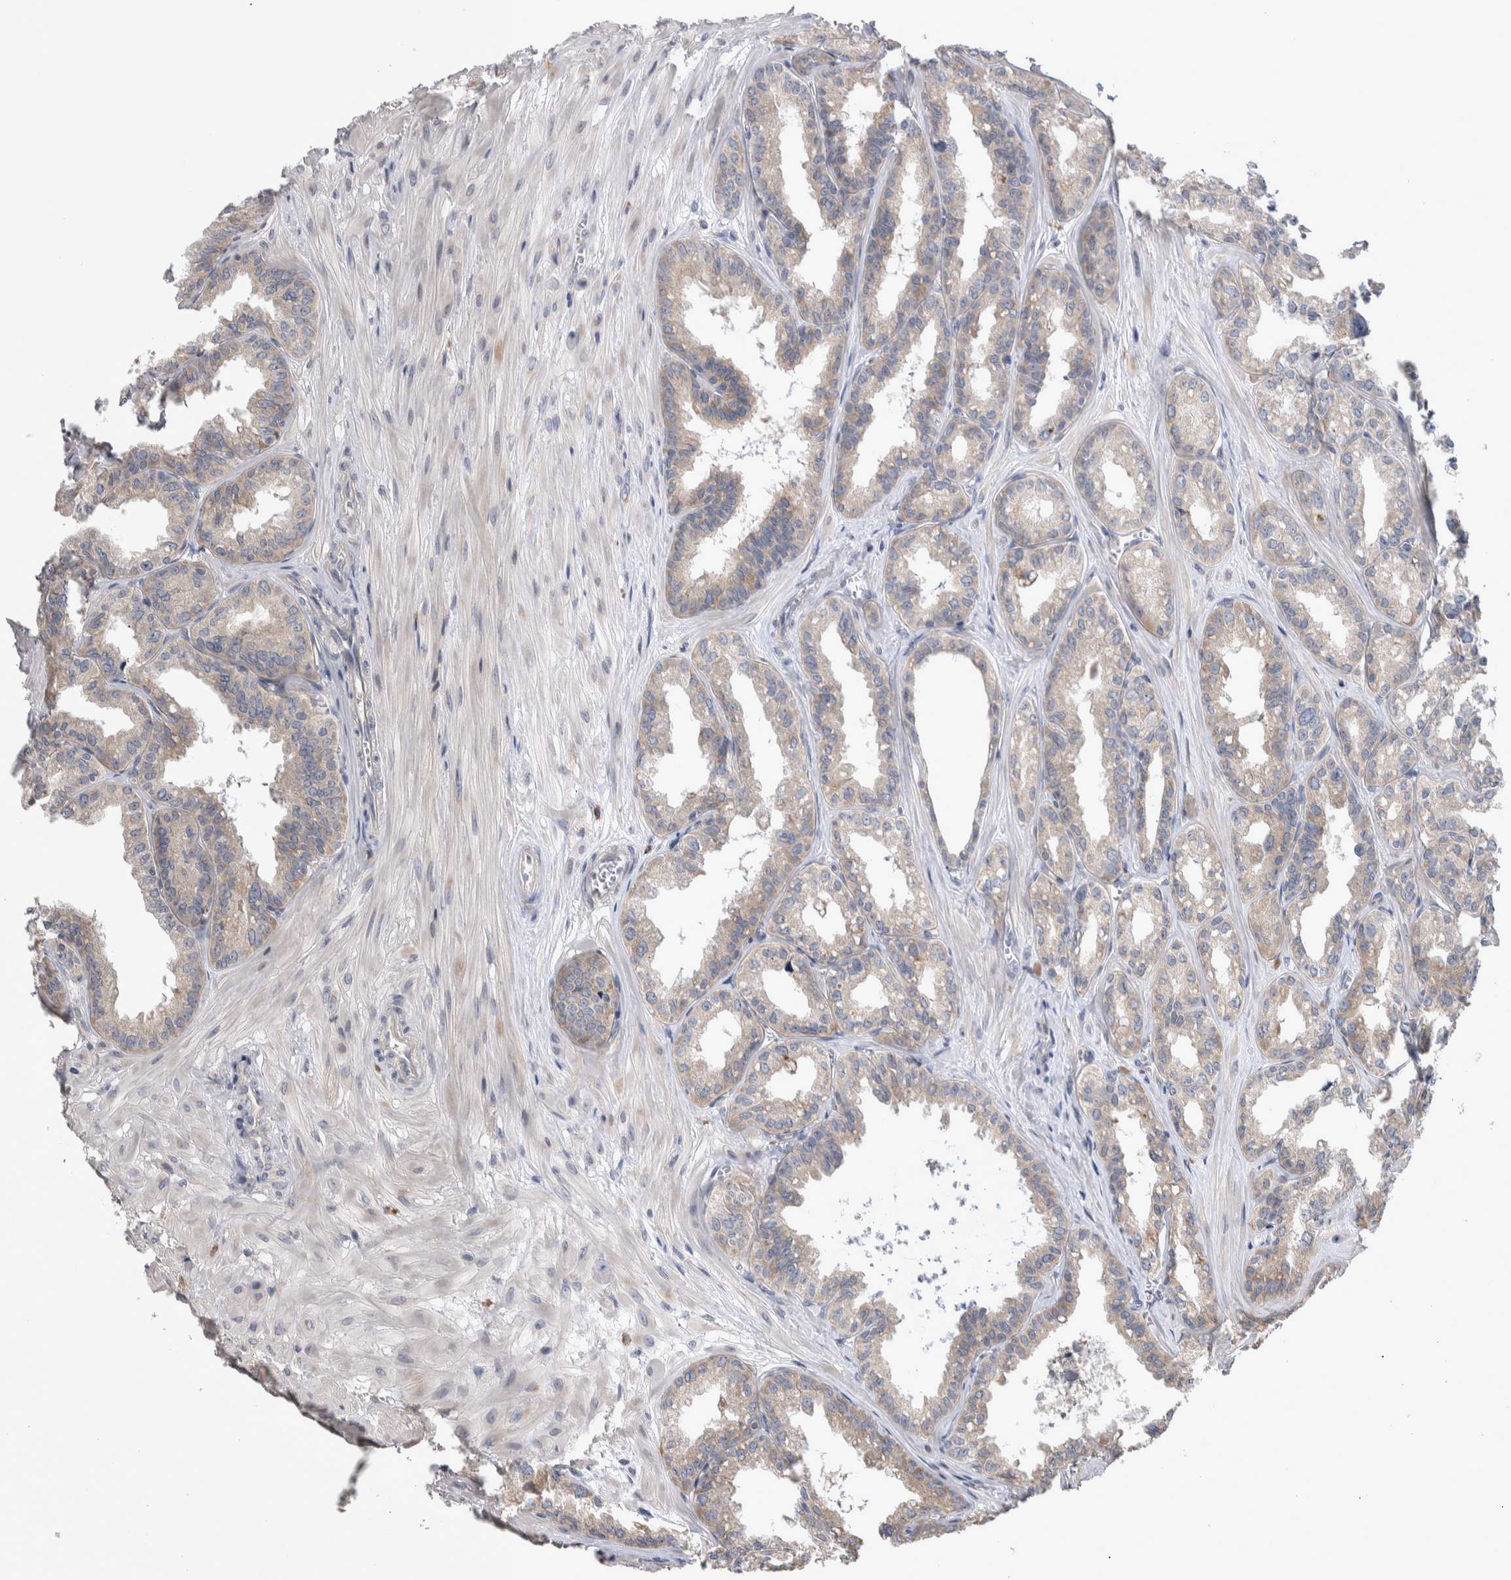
{"staining": {"intensity": "weak", "quantity": ">75%", "location": "cytoplasmic/membranous"}, "tissue": "seminal vesicle", "cell_type": "Glandular cells", "image_type": "normal", "snomed": [{"axis": "morphology", "description": "Normal tissue, NOS"}, {"axis": "topography", "description": "Prostate"}, {"axis": "topography", "description": "Seminal veicle"}], "caption": "The photomicrograph reveals immunohistochemical staining of benign seminal vesicle. There is weak cytoplasmic/membranous positivity is appreciated in about >75% of glandular cells.", "gene": "IBTK", "patient": {"sex": "male", "age": 51}}